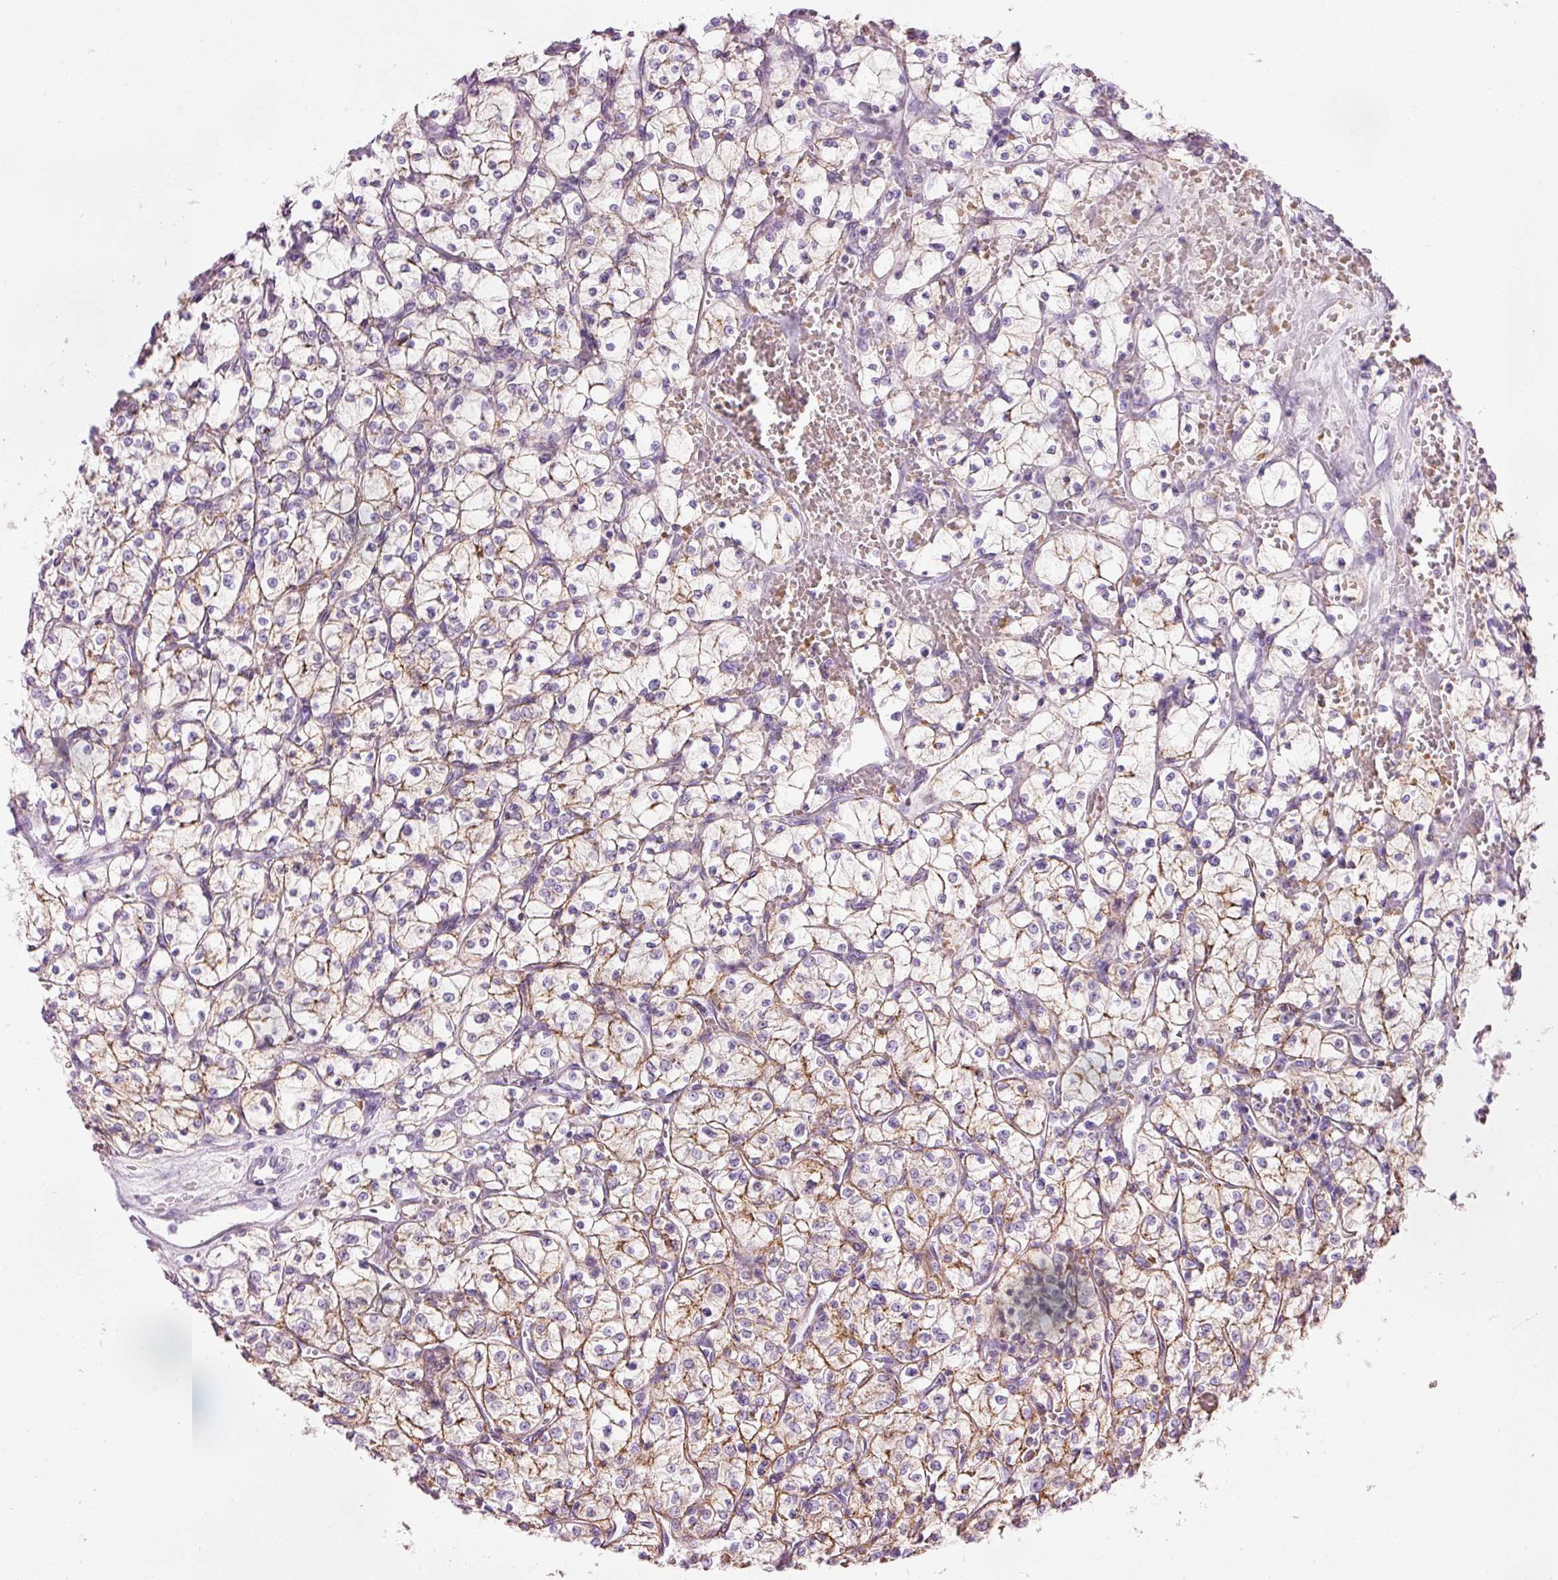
{"staining": {"intensity": "moderate", "quantity": "25%-75%", "location": "cytoplasmic/membranous"}, "tissue": "renal cancer", "cell_type": "Tumor cells", "image_type": "cancer", "snomed": [{"axis": "morphology", "description": "Adenocarcinoma, NOS"}, {"axis": "topography", "description": "Kidney"}], "caption": "Tumor cells reveal medium levels of moderate cytoplasmic/membranous staining in approximately 25%-75% of cells in renal adenocarcinoma.", "gene": "DHRS11", "patient": {"sex": "female", "age": 64}}